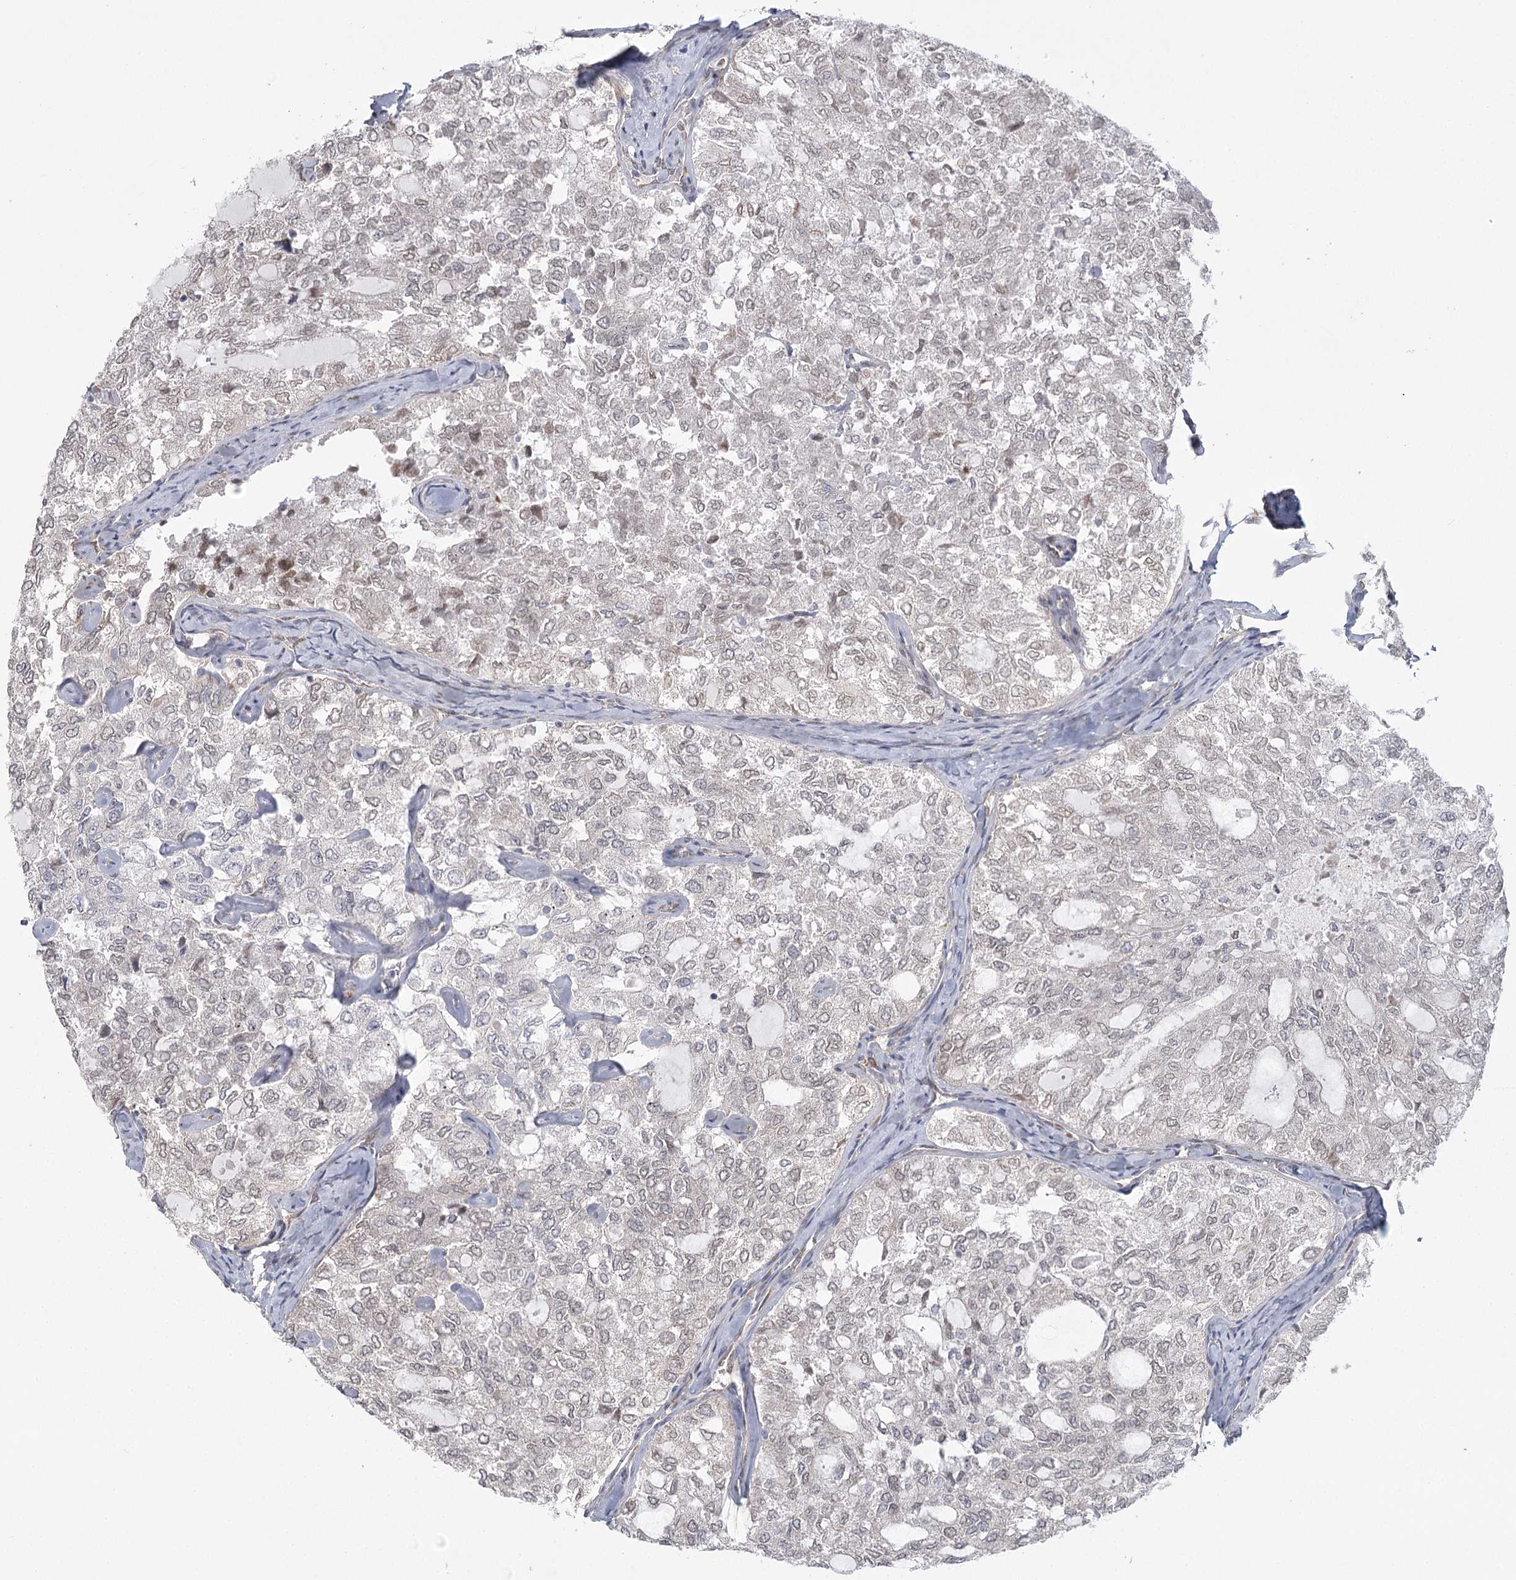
{"staining": {"intensity": "negative", "quantity": "none", "location": "none"}, "tissue": "thyroid cancer", "cell_type": "Tumor cells", "image_type": "cancer", "snomed": [{"axis": "morphology", "description": "Follicular adenoma carcinoma, NOS"}, {"axis": "topography", "description": "Thyroid gland"}], "caption": "Image shows no significant protein positivity in tumor cells of follicular adenoma carcinoma (thyroid).", "gene": "MED28", "patient": {"sex": "male", "age": 75}}